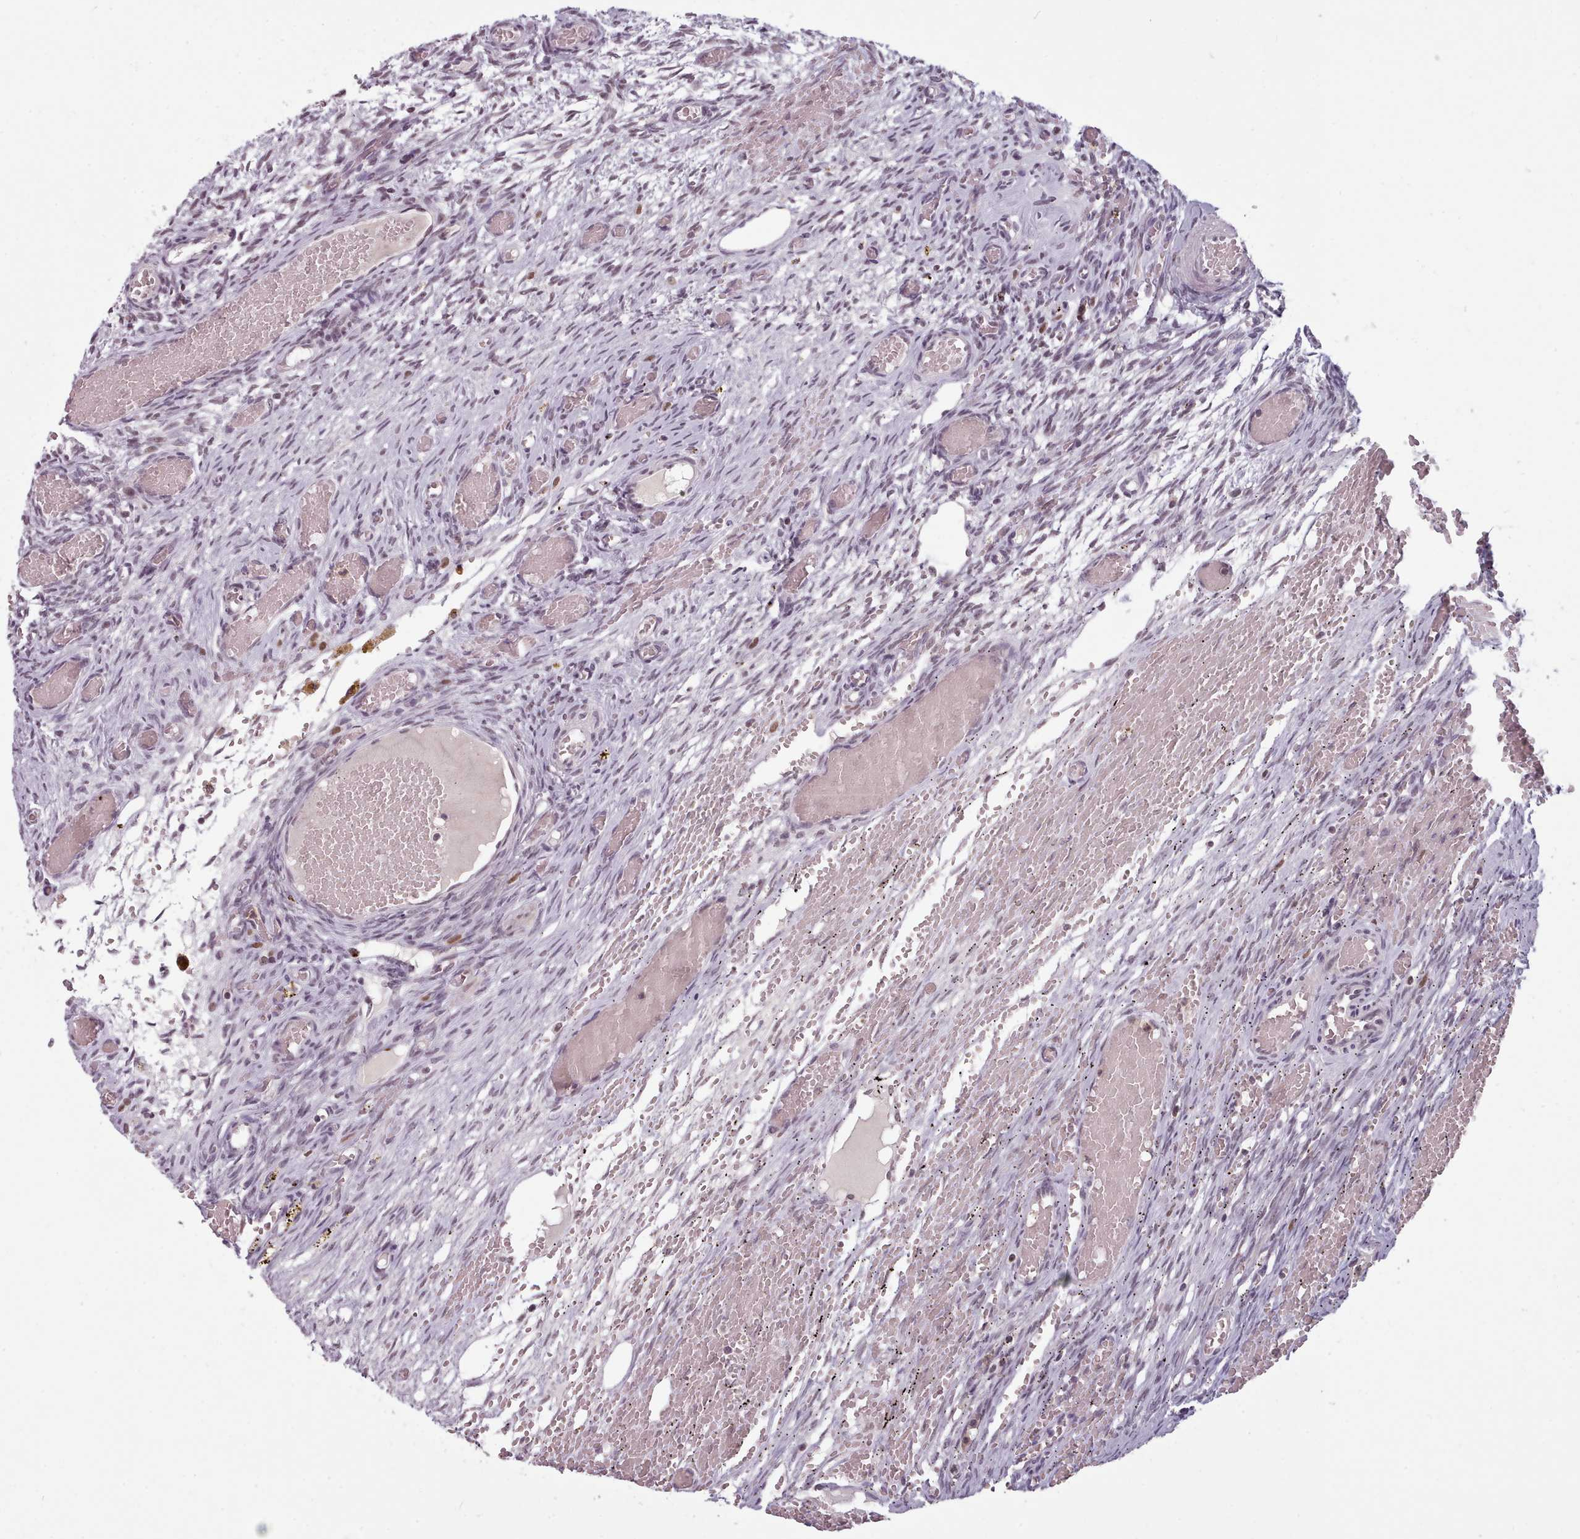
{"staining": {"intensity": "weak", "quantity": ">75%", "location": "nuclear"}, "tissue": "ovary", "cell_type": "Follicle cells", "image_type": "normal", "snomed": [{"axis": "morphology", "description": "Adenocarcinoma, NOS"}, {"axis": "topography", "description": "Endometrium"}], "caption": "A low amount of weak nuclear staining is identified in approximately >75% of follicle cells in normal ovary.", "gene": "SRSF9", "patient": {"sex": "female", "age": 32}}